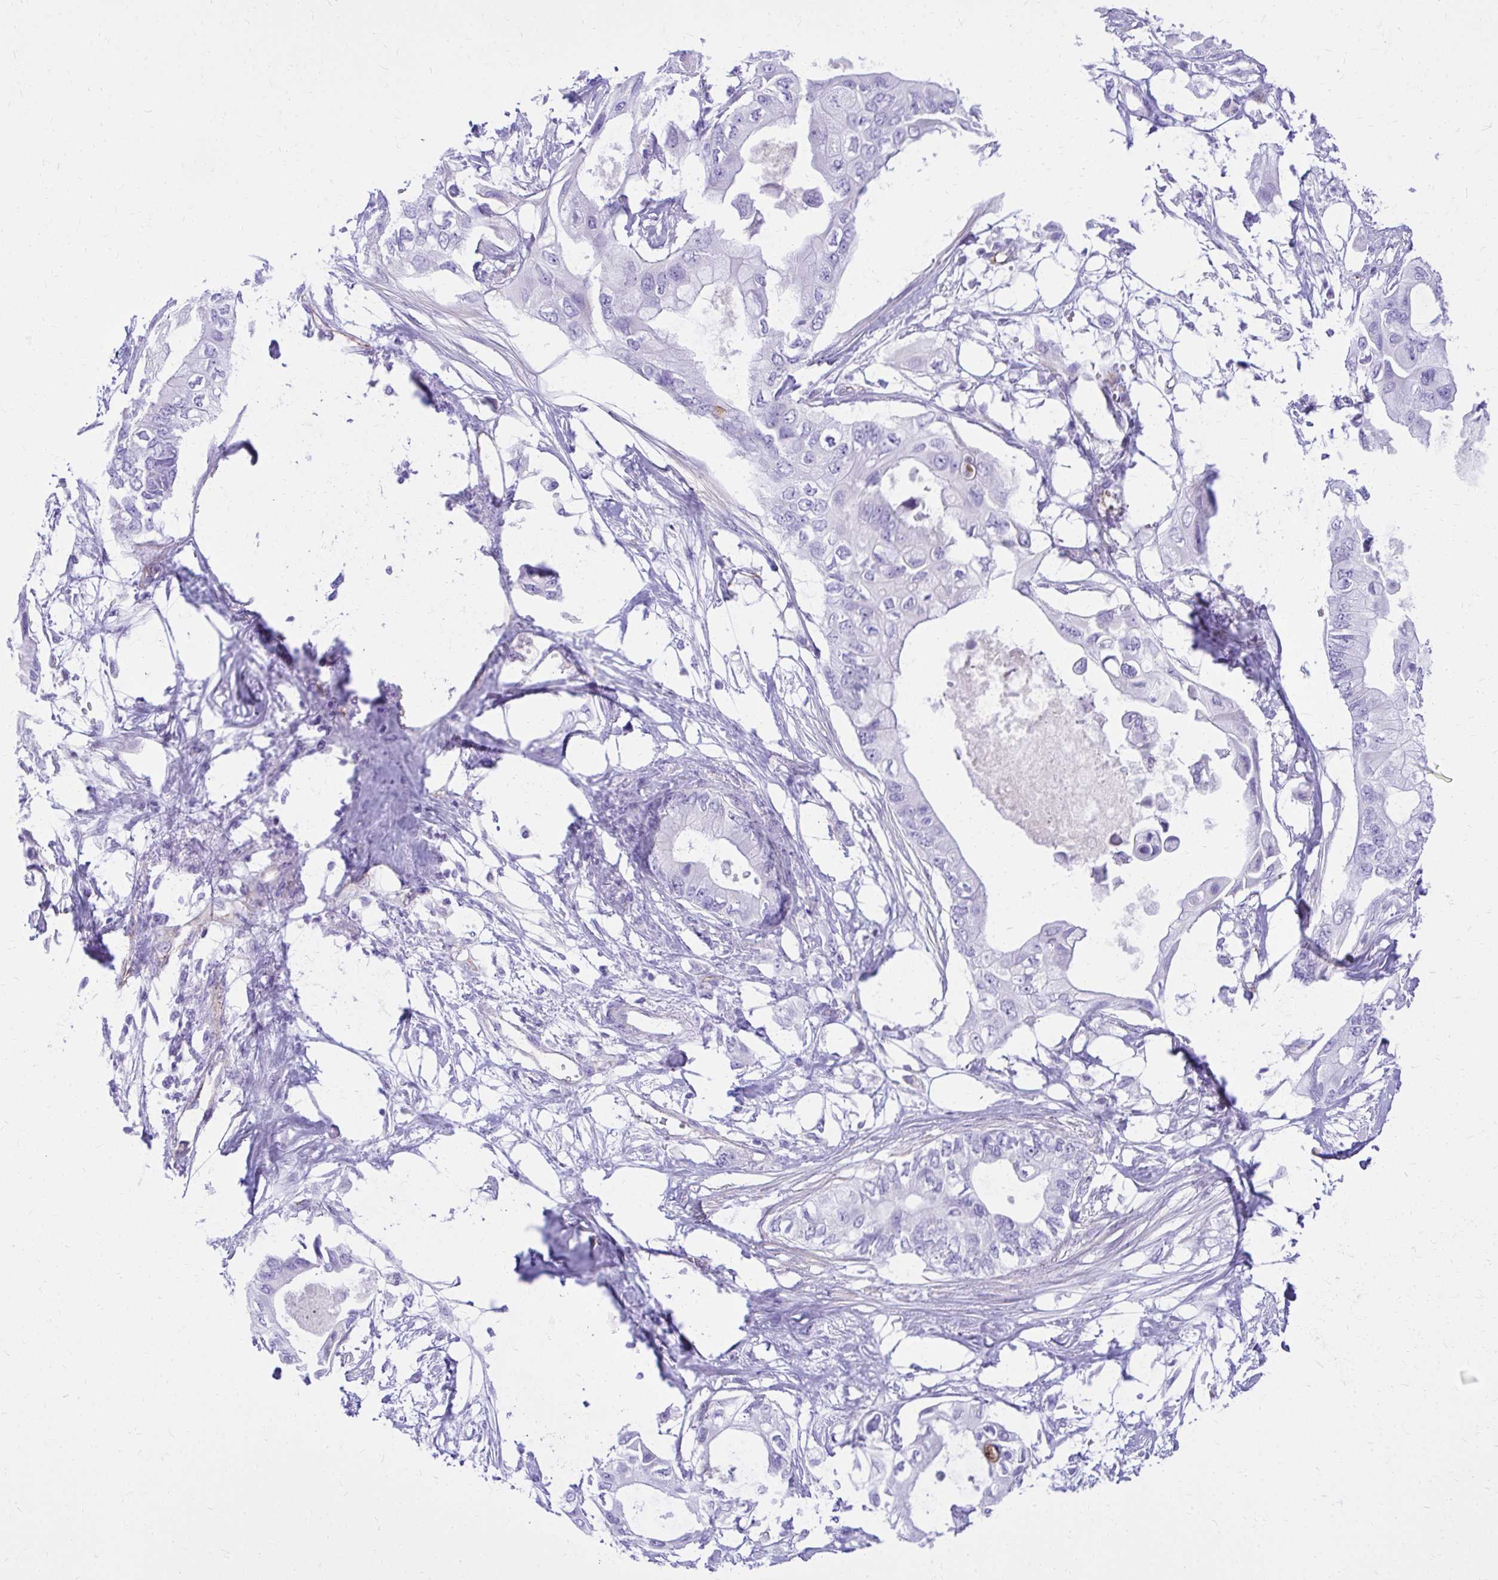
{"staining": {"intensity": "negative", "quantity": "none", "location": "none"}, "tissue": "pancreatic cancer", "cell_type": "Tumor cells", "image_type": "cancer", "snomed": [{"axis": "morphology", "description": "Adenocarcinoma, NOS"}, {"axis": "topography", "description": "Pancreas"}], "caption": "DAB (3,3'-diaminobenzidine) immunohistochemical staining of pancreatic cancer demonstrates no significant positivity in tumor cells. (DAB IHC visualized using brightfield microscopy, high magnification).", "gene": "PELI3", "patient": {"sex": "female", "age": 63}}